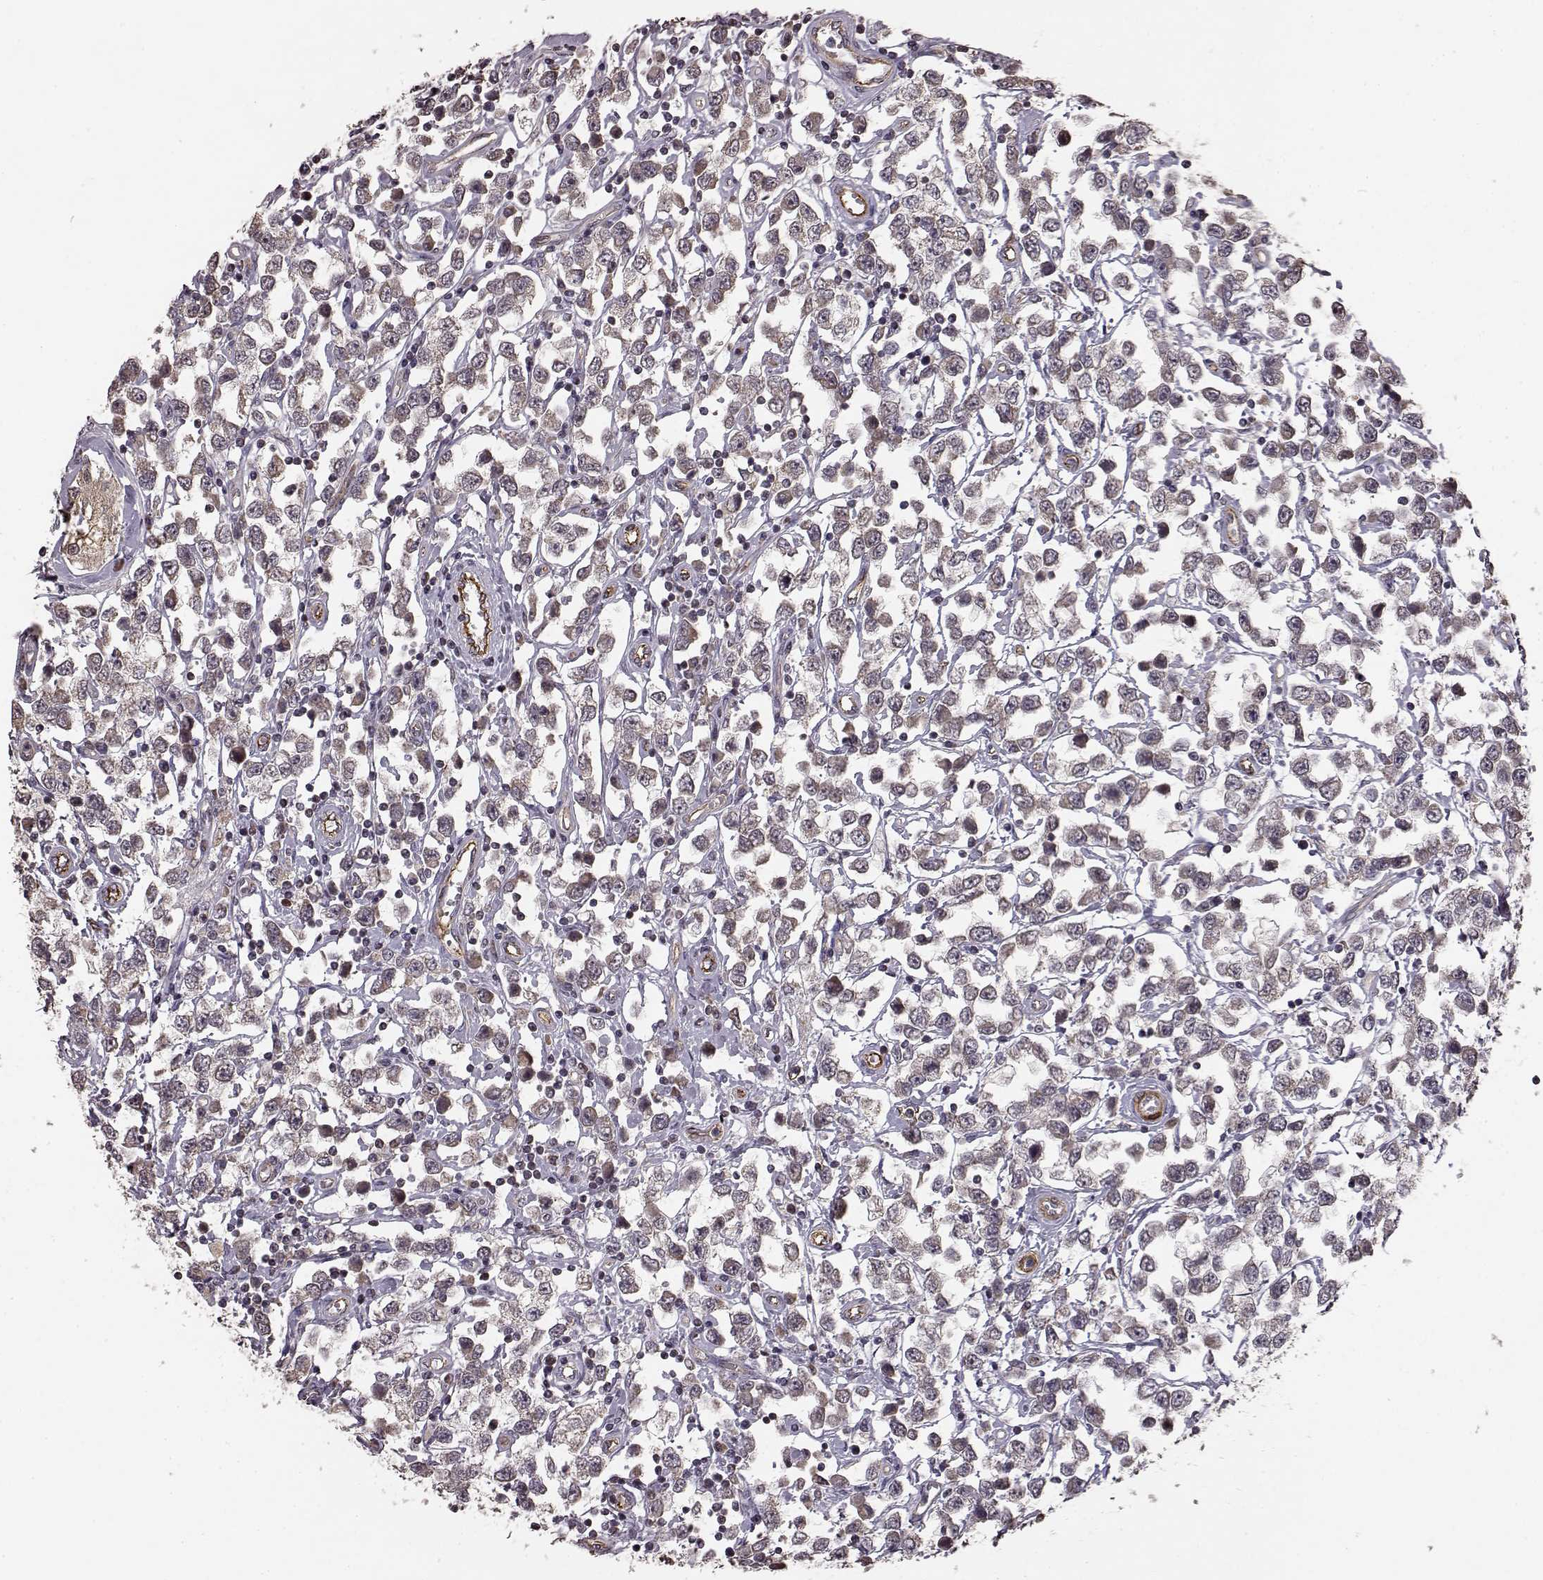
{"staining": {"intensity": "negative", "quantity": "none", "location": "none"}, "tissue": "testis cancer", "cell_type": "Tumor cells", "image_type": "cancer", "snomed": [{"axis": "morphology", "description": "Seminoma, NOS"}, {"axis": "topography", "description": "Testis"}], "caption": "Micrograph shows no protein staining in tumor cells of seminoma (testis) tissue. (Brightfield microscopy of DAB IHC at high magnification).", "gene": "BACH2", "patient": {"sex": "male", "age": 34}}